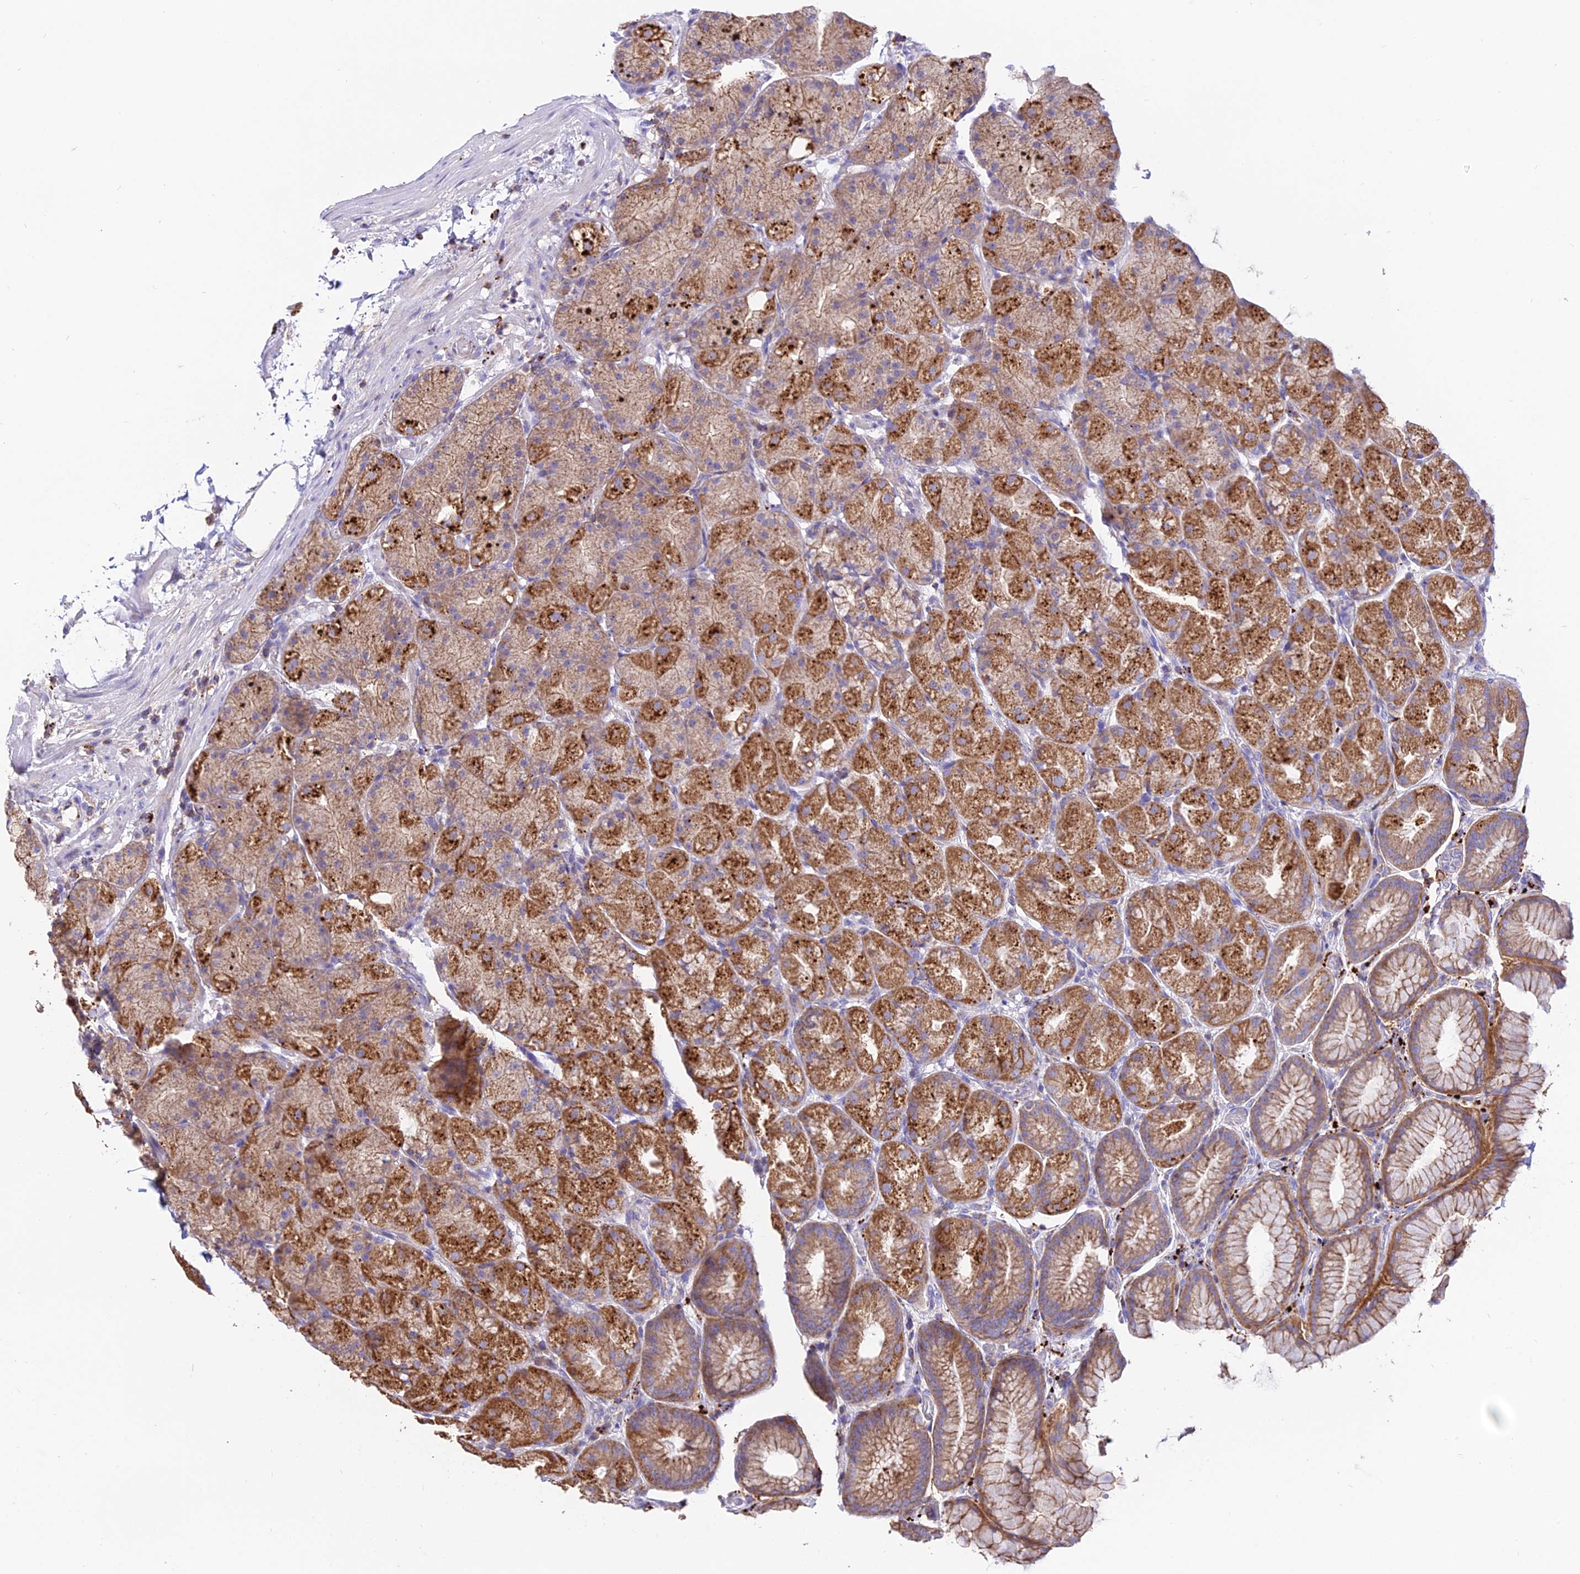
{"staining": {"intensity": "strong", "quantity": ">75%", "location": "cytoplasmic/membranous"}, "tissue": "stomach", "cell_type": "Glandular cells", "image_type": "normal", "snomed": [{"axis": "morphology", "description": "Normal tissue, NOS"}, {"axis": "topography", "description": "Stomach, upper"}, {"axis": "topography", "description": "Stomach"}], "caption": "Immunohistochemistry of unremarkable stomach demonstrates high levels of strong cytoplasmic/membranous expression in approximately >75% of glandular cells.", "gene": "PNLIPRP3", "patient": {"sex": "male", "age": 48}}